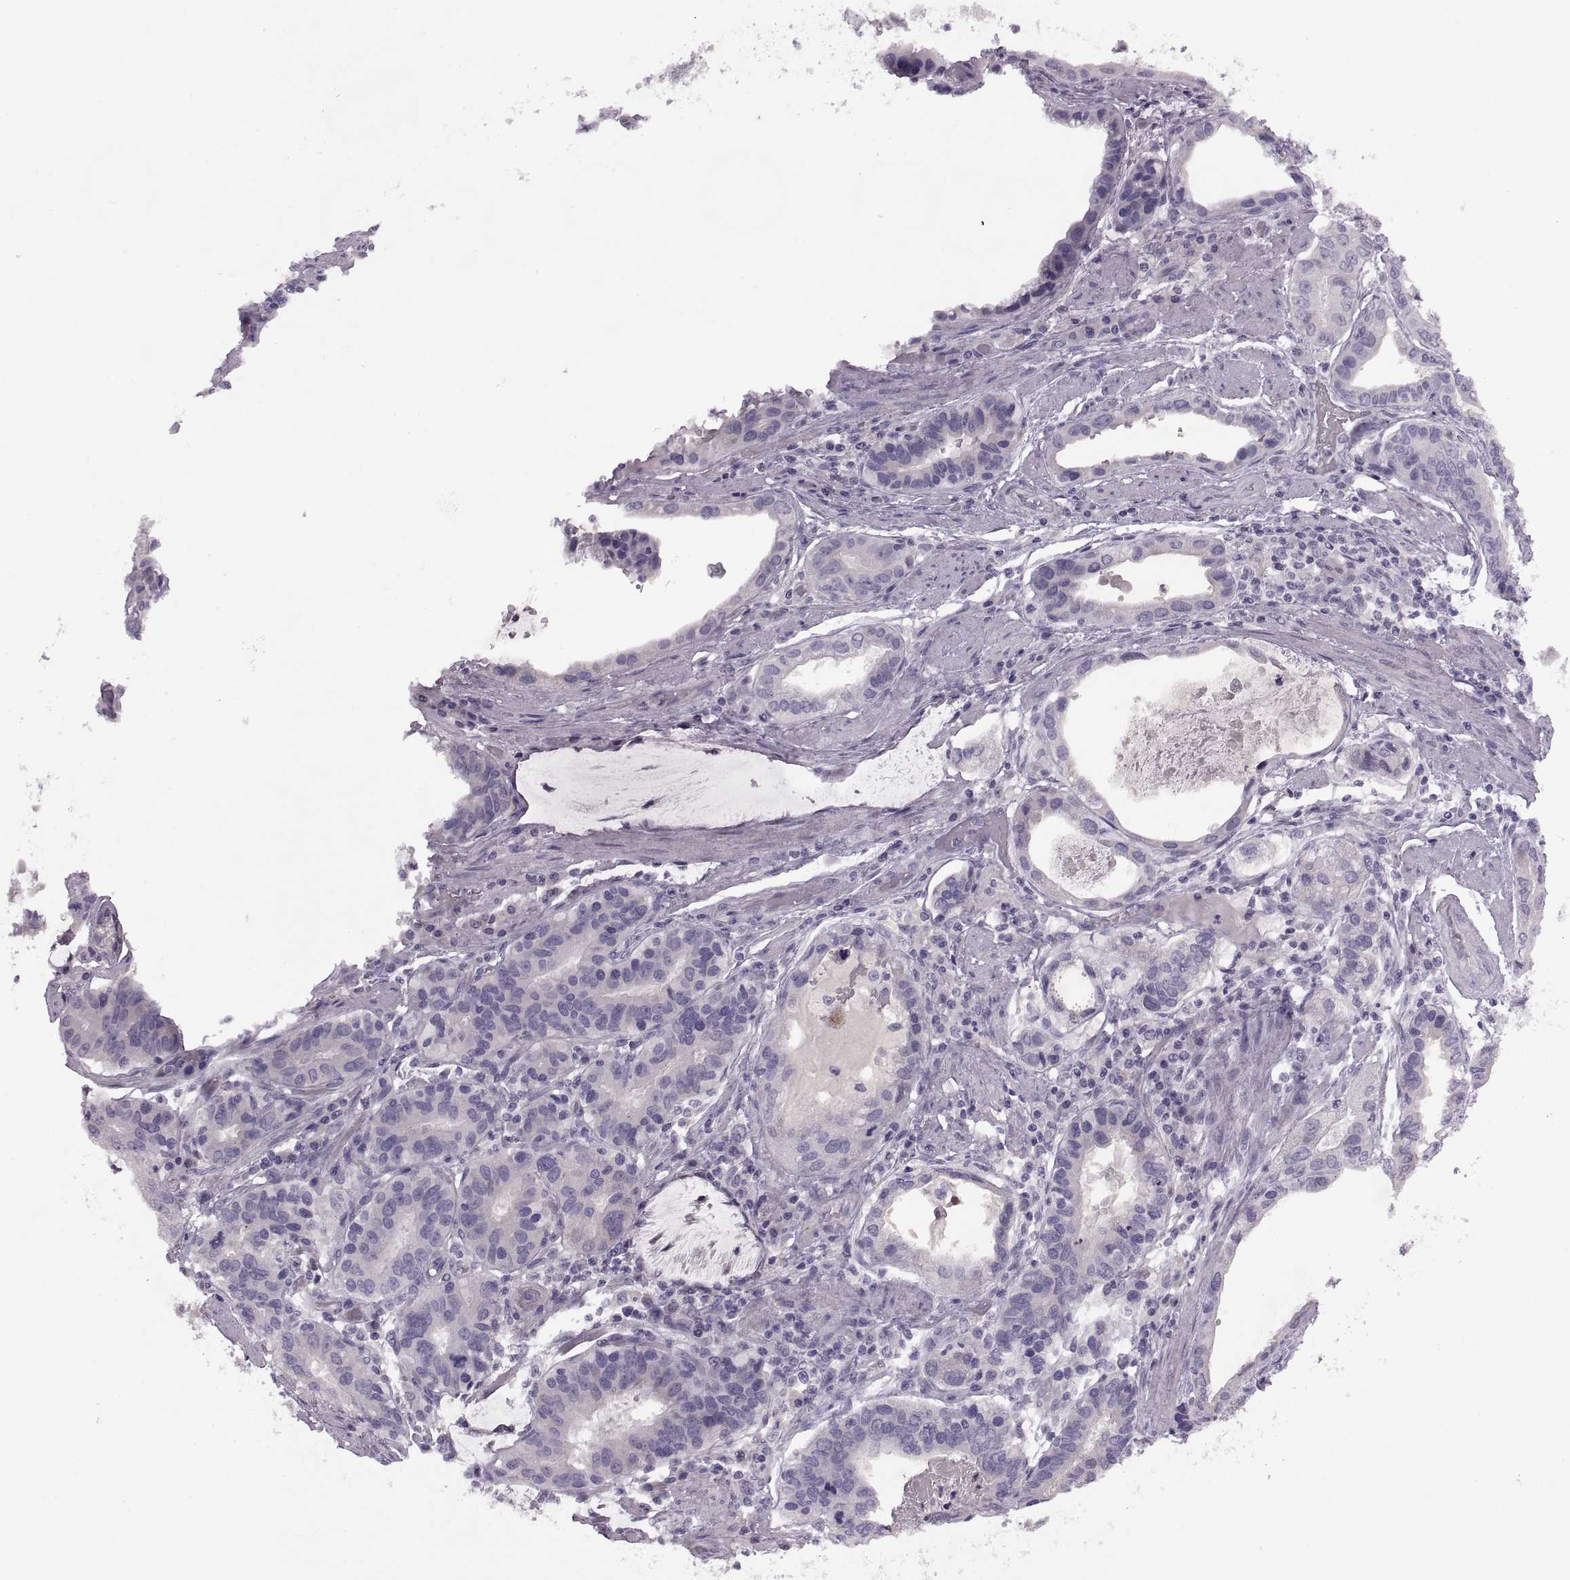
{"staining": {"intensity": "negative", "quantity": "none", "location": "none"}, "tissue": "stomach cancer", "cell_type": "Tumor cells", "image_type": "cancer", "snomed": [{"axis": "morphology", "description": "Adenocarcinoma, NOS"}, {"axis": "topography", "description": "Stomach, lower"}], "caption": "Human stomach cancer (adenocarcinoma) stained for a protein using immunohistochemistry reveals no positivity in tumor cells.", "gene": "RSPH6A", "patient": {"sex": "female", "age": 76}}